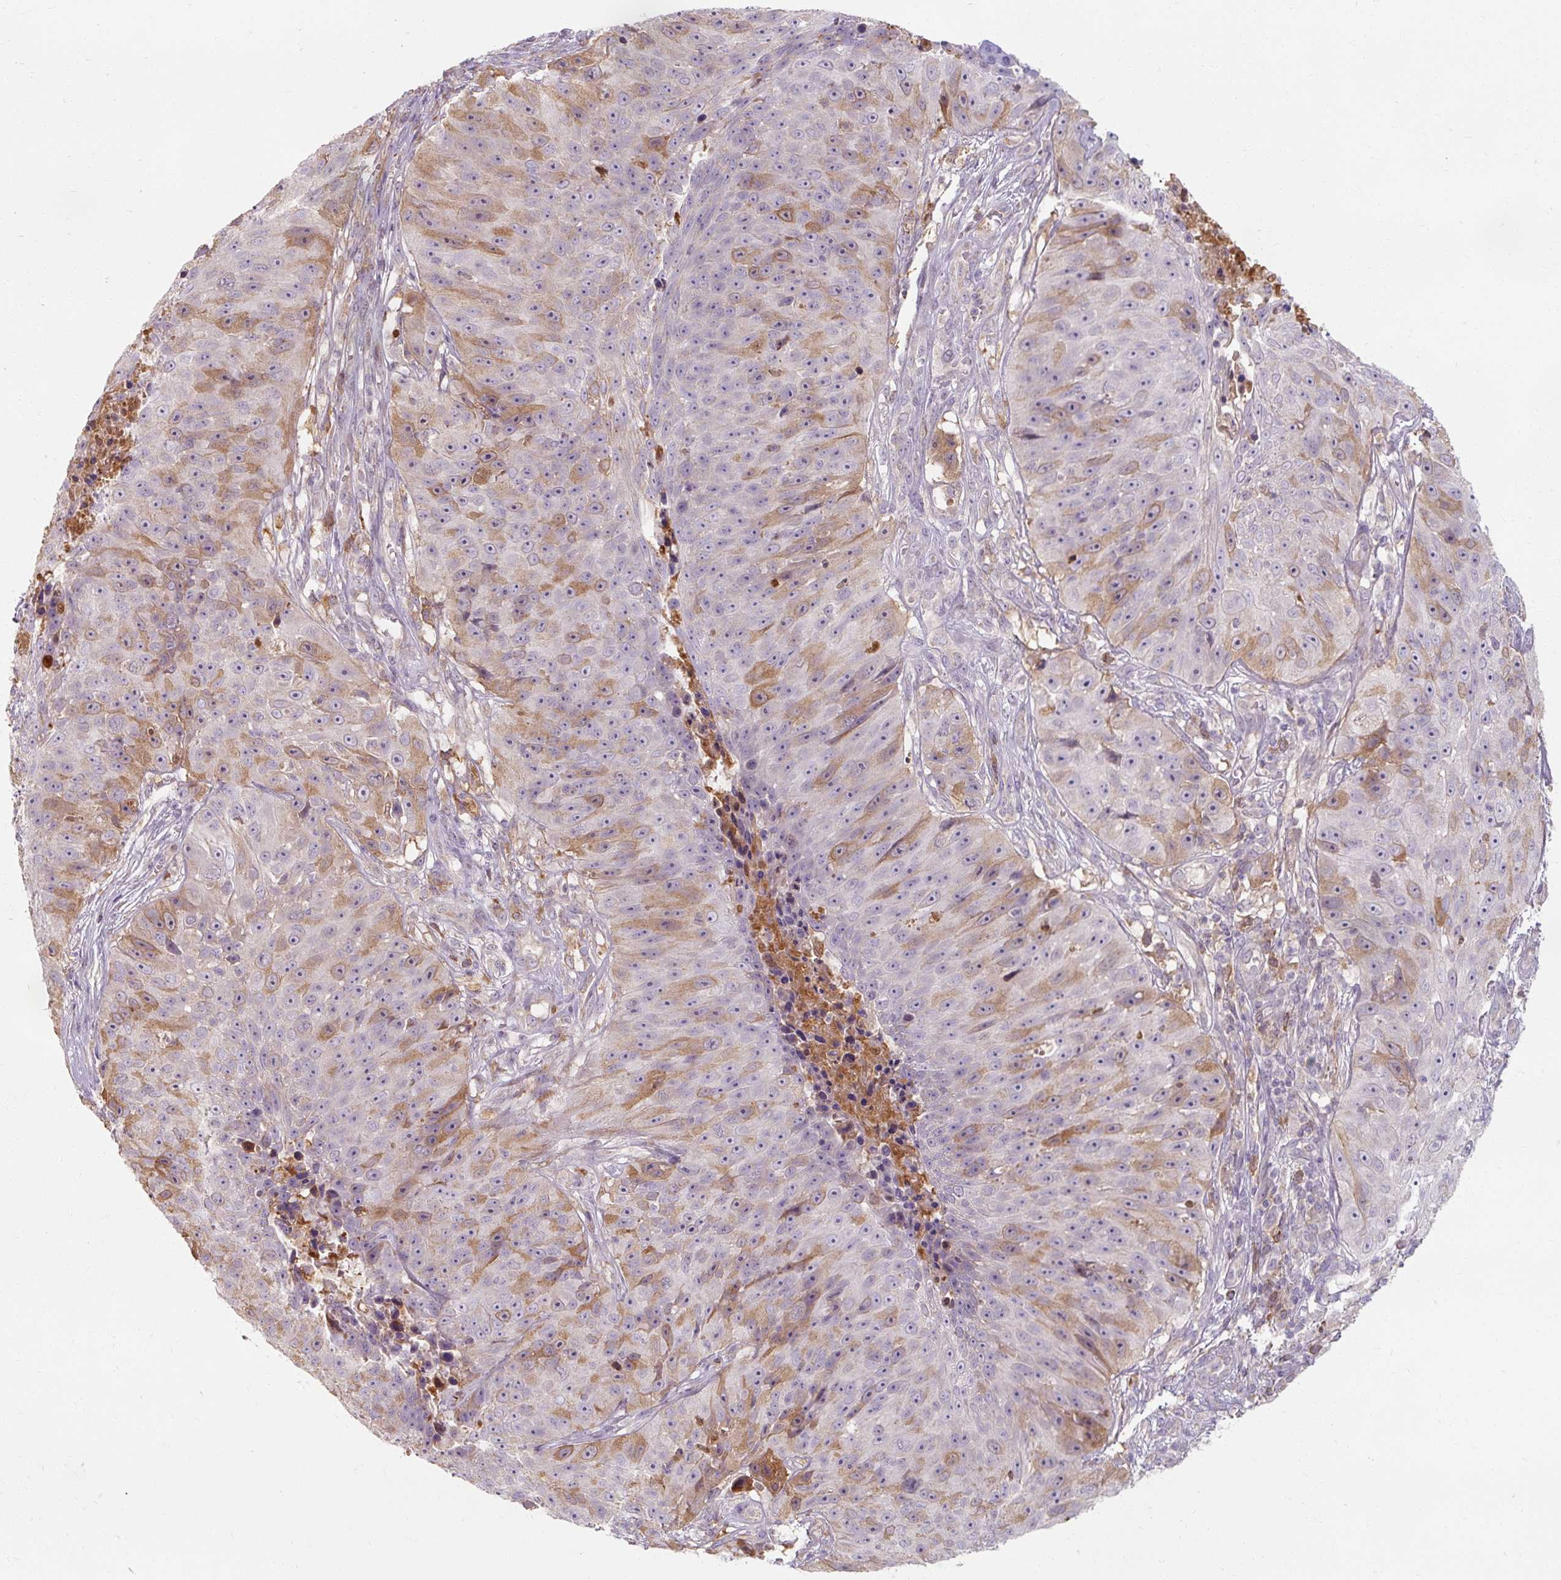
{"staining": {"intensity": "moderate", "quantity": "<25%", "location": "cytoplasmic/membranous"}, "tissue": "skin cancer", "cell_type": "Tumor cells", "image_type": "cancer", "snomed": [{"axis": "morphology", "description": "Squamous cell carcinoma, NOS"}, {"axis": "topography", "description": "Skin"}], "caption": "Skin cancer stained for a protein (brown) displays moderate cytoplasmic/membranous positive positivity in about <25% of tumor cells.", "gene": "TSEN54", "patient": {"sex": "female", "age": 87}}